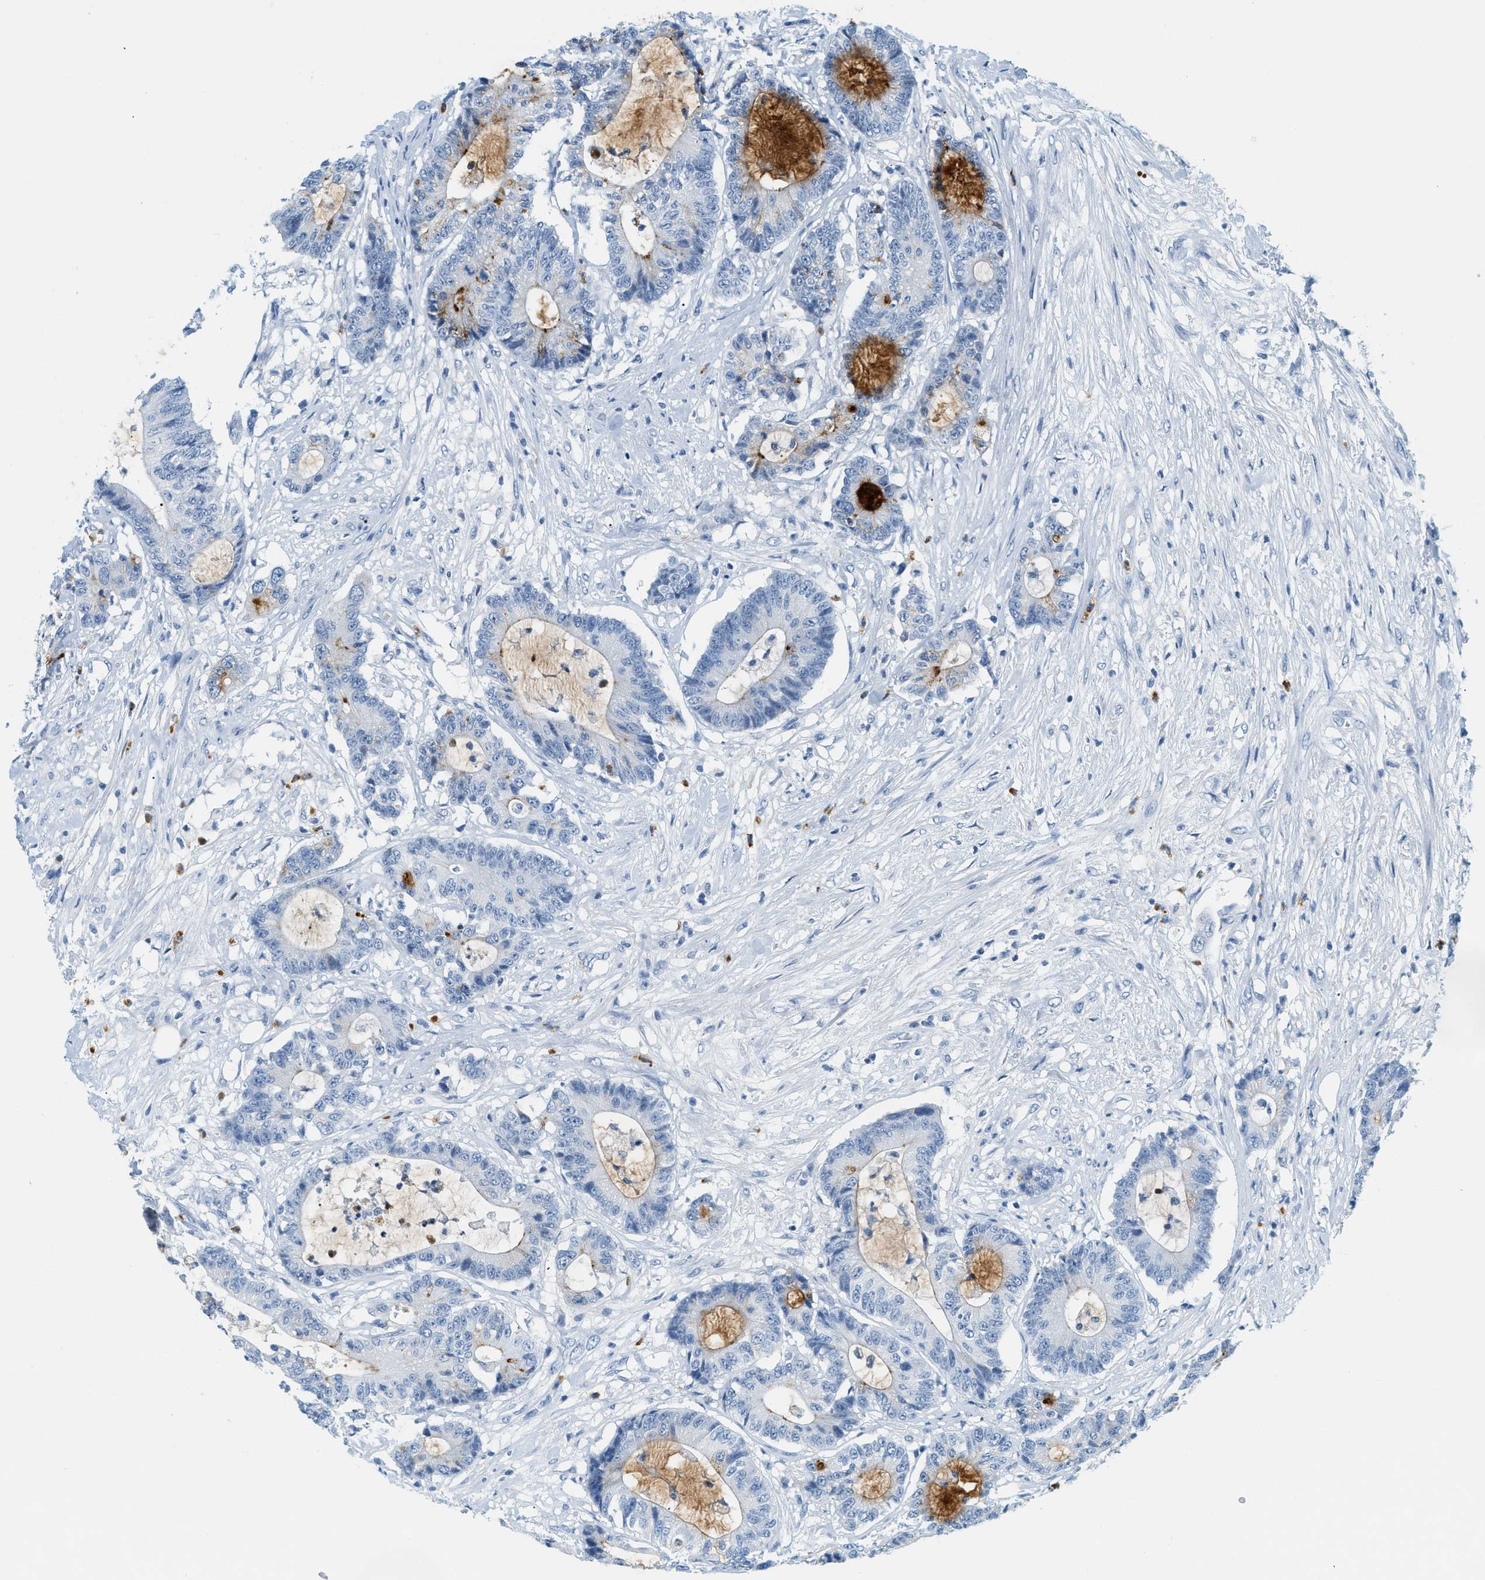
{"staining": {"intensity": "moderate", "quantity": "<25%", "location": "cytoplasmic/membranous"}, "tissue": "colorectal cancer", "cell_type": "Tumor cells", "image_type": "cancer", "snomed": [{"axis": "morphology", "description": "Adenocarcinoma, NOS"}, {"axis": "topography", "description": "Colon"}], "caption": "This is a photomicrograph of IHC staining of adenocarcinoma (colorectal), which shows moderate positivity in the cytoplasmic/membranous of tumor cells.", "gene": "LCN2", "patient": {"sex": "female", "age": 84}}